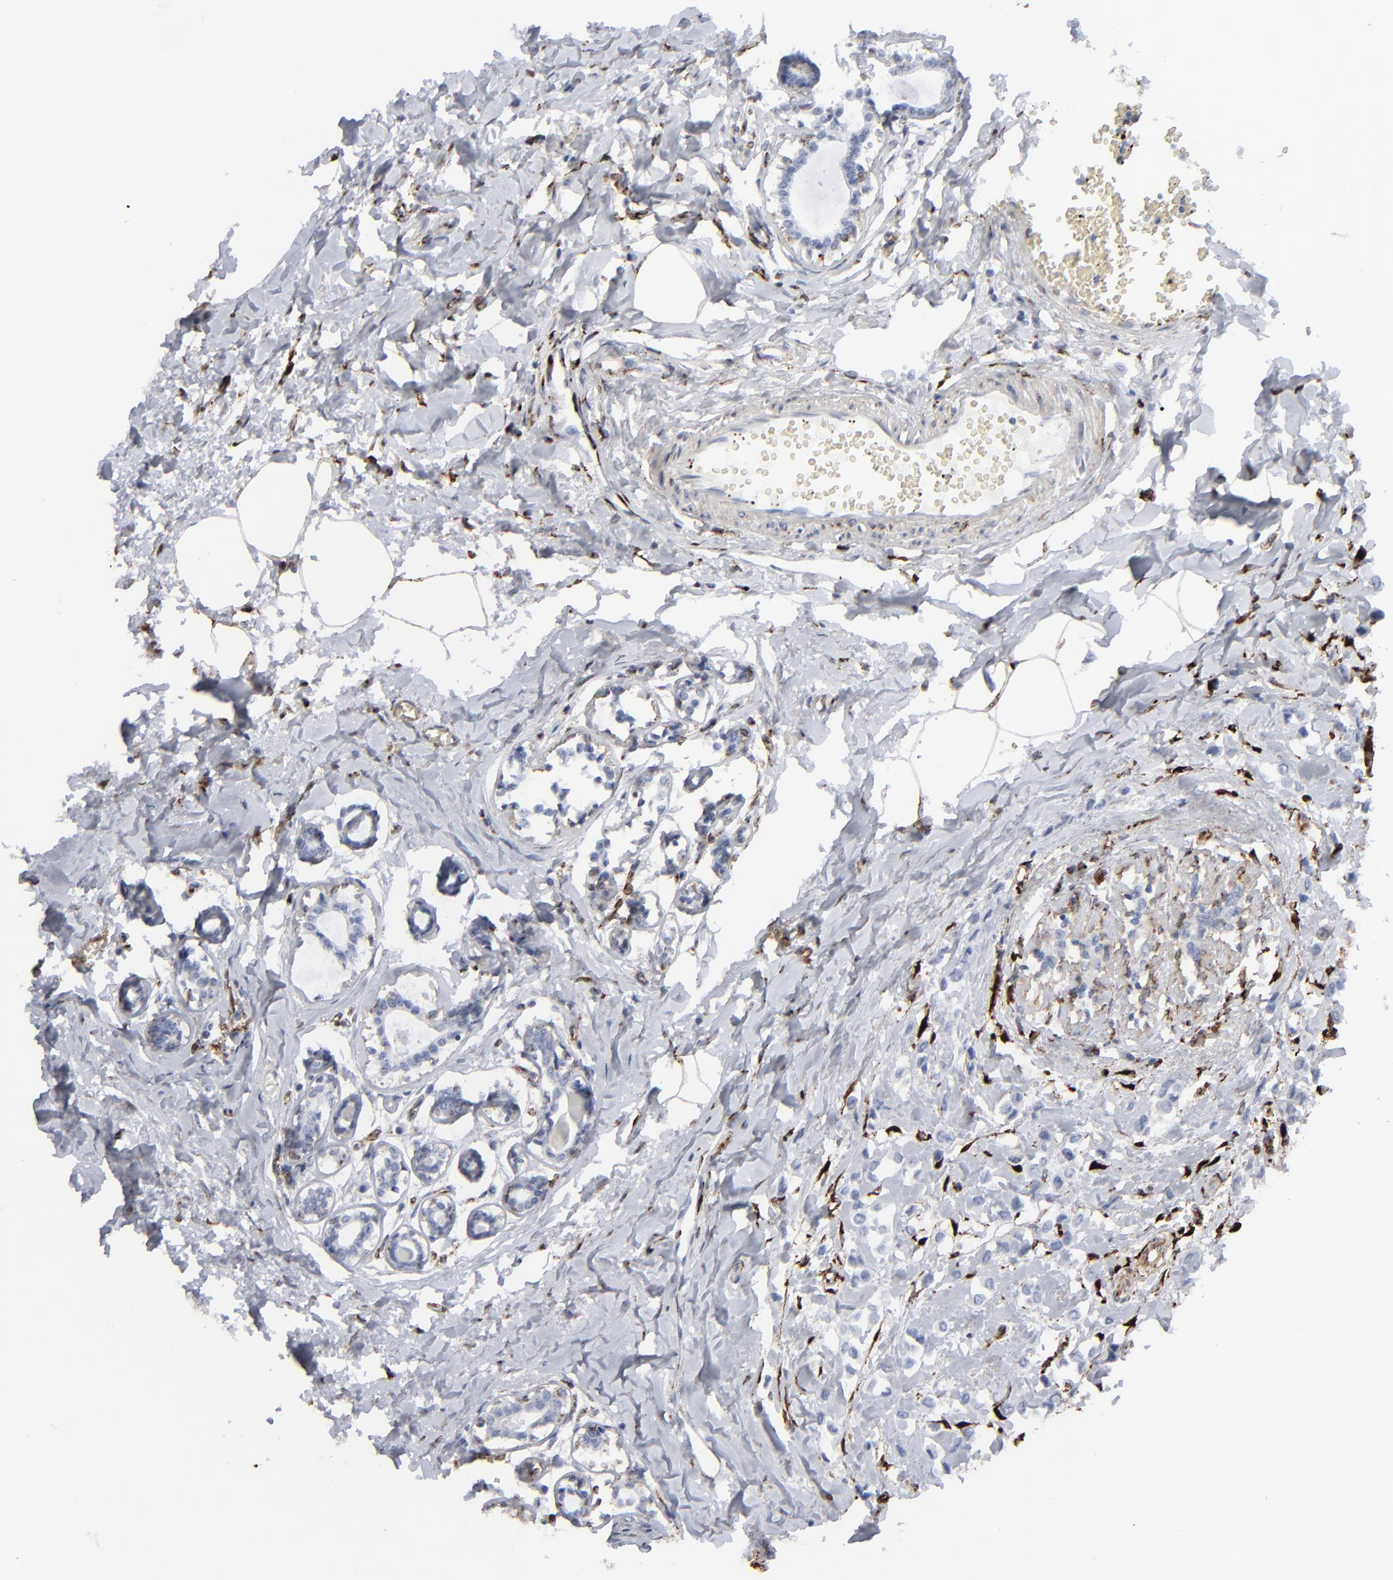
{"staining": {"intensity": "negative", "quantity": "none", "location": "none"}, "tissue": "breast cancer", "cell_type": "Tumor cells", "image_type": "cancer", "snomed": [{"axis": "morphology", "description": "Lobular carcinoma"}, {"axis": "topography", "description": "Breast"}], "caption": "Human breast cancer stained for a protein using immunohistochemistry (IHC) exhibits no expression in tumor cells.", "gene": "SPARC", "patient": {"sex": "female", "age": 51}}